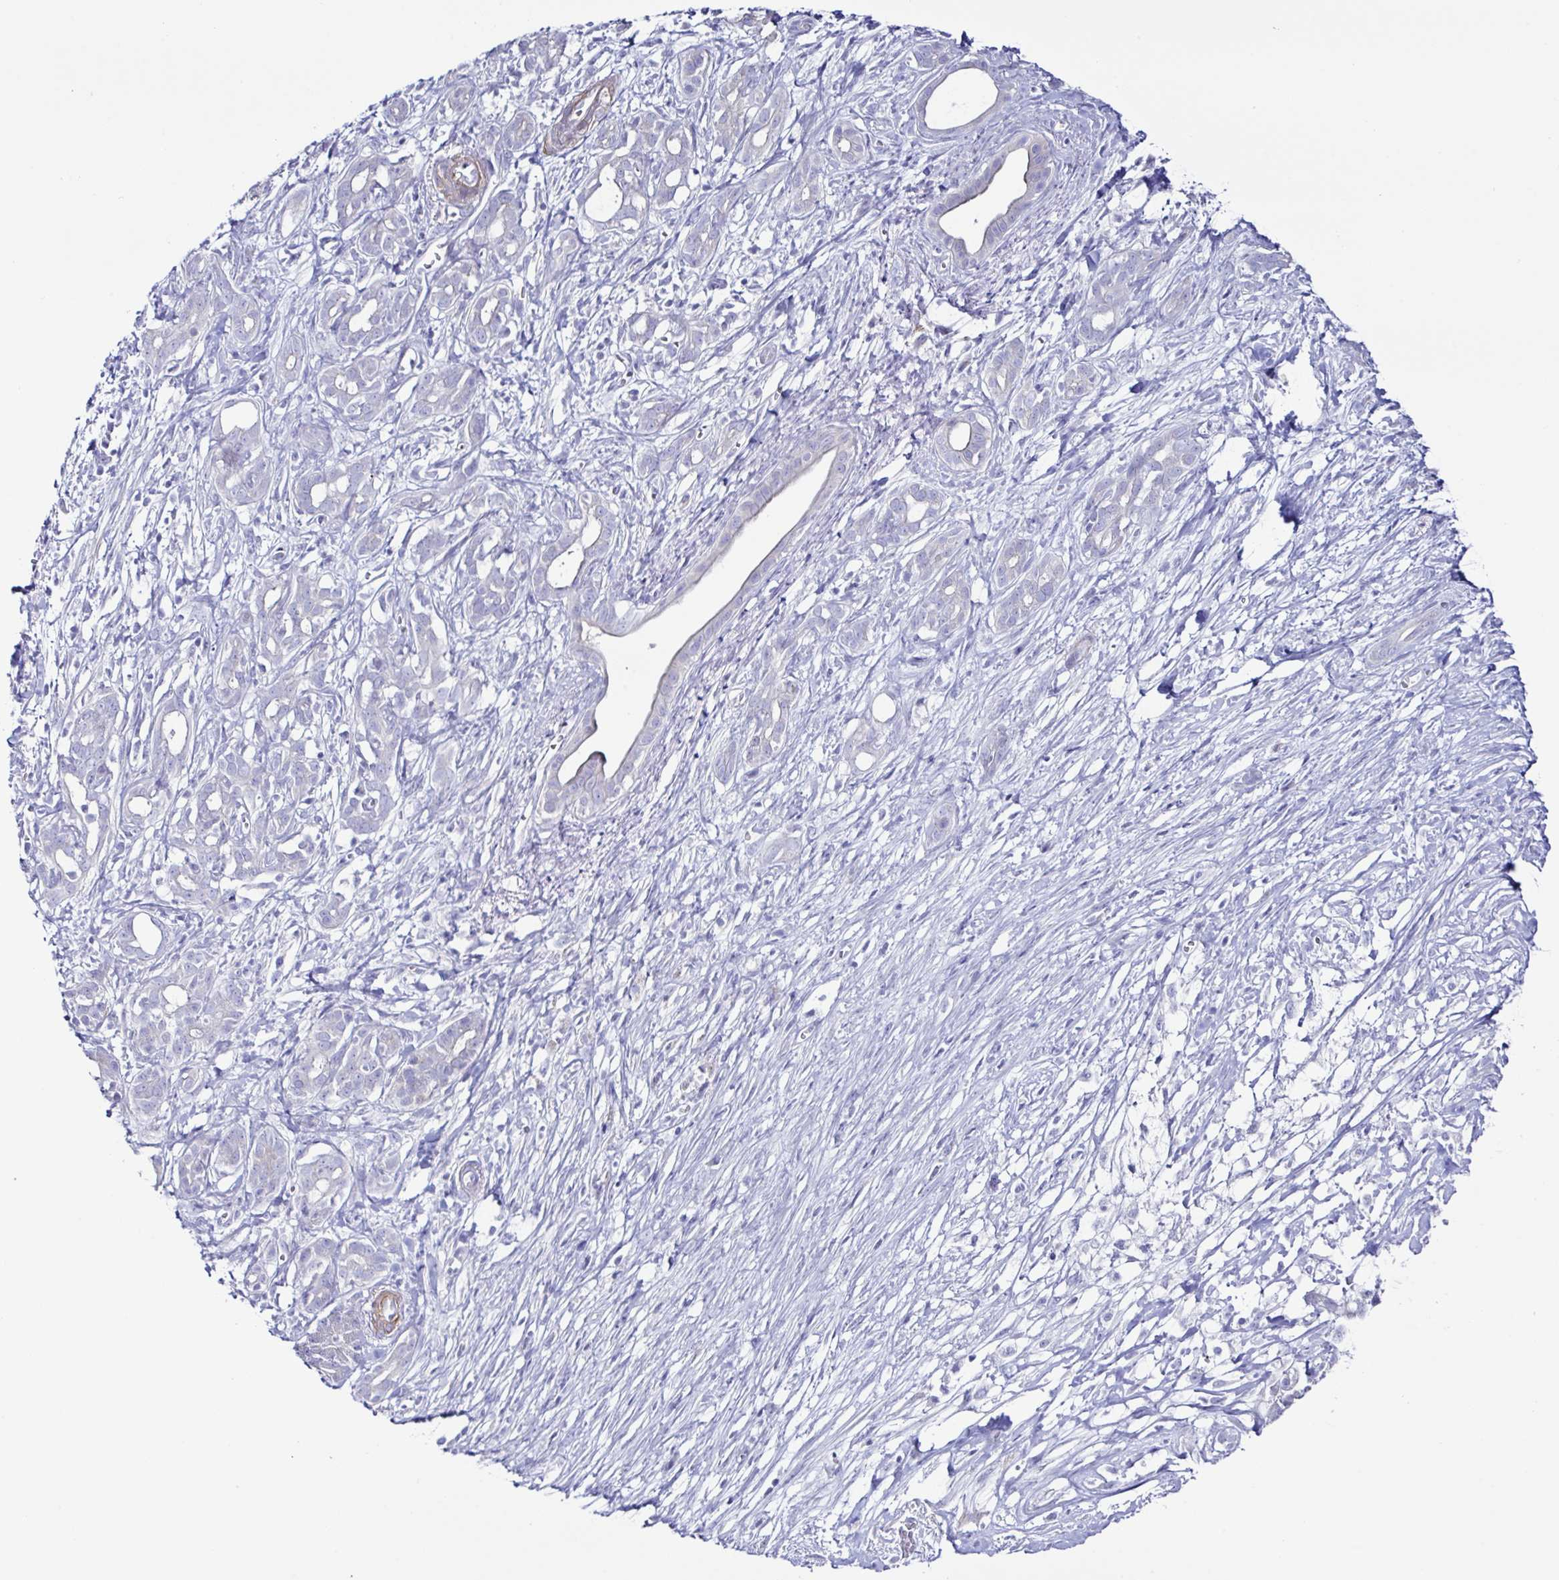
{"staining": {"intensity": "negative", "quantity": "none", "location": "none"}, "tissue": "pancreatic cancer", "cell_type": "Tumor cells", "image_type": "cancer", "snomed": [{"axis": "morphology", "description": "Adenocarcinoma, NOS"}, {"axis": "topography", "description": "Pancreas"}], "caption": "The micrograph reveals no significant positivity in tumor cells of adenocarcinoma (pancreatic). (DAB (3,3'-diaminobenzidine) immunohistochemistry, high magnification).", "gene": "MED11", "patient": {"sex": "male", "age": 61}}